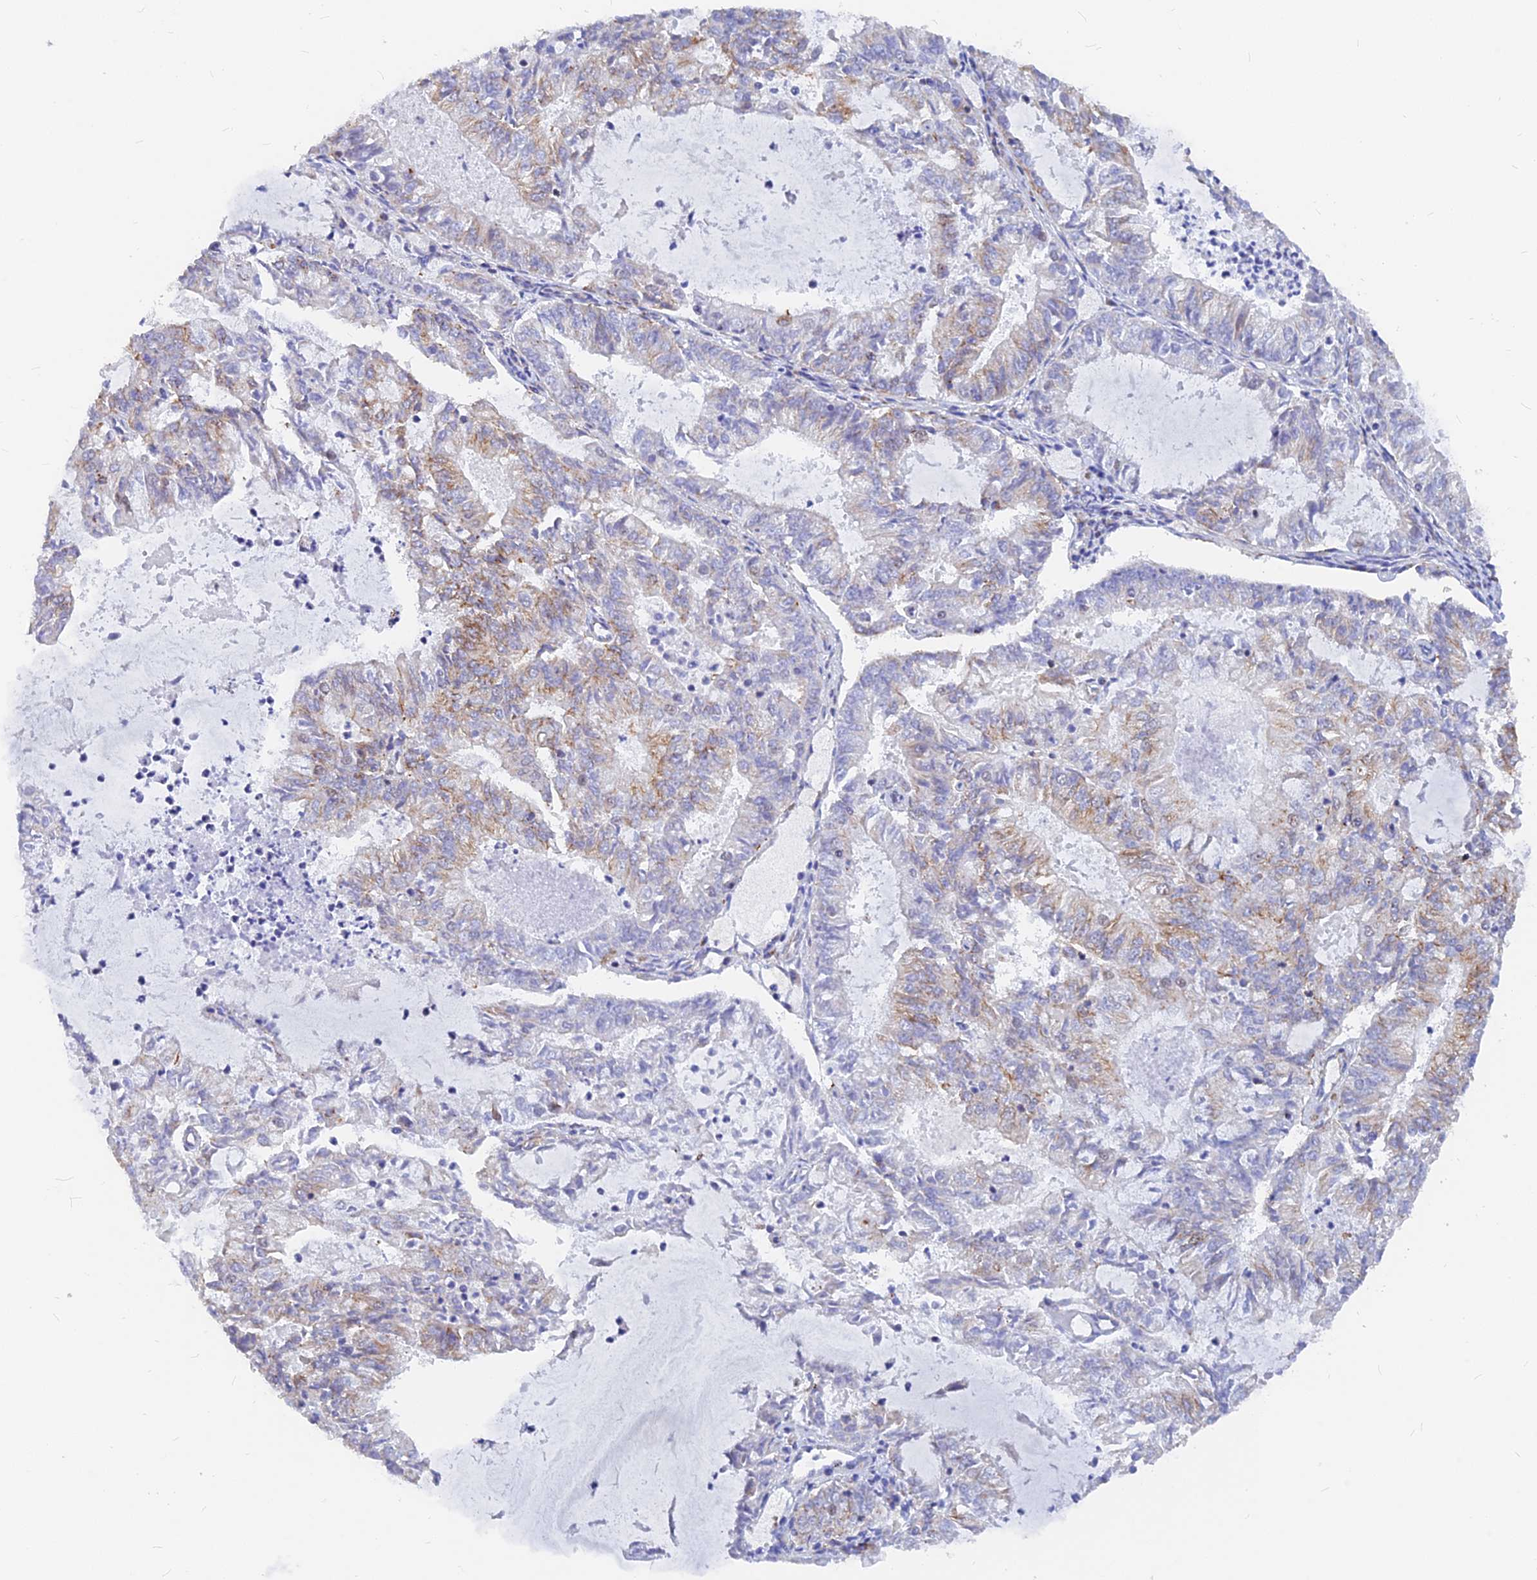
{"staining": {"intensity": "weak", "quantity": "<25%", "location": "cytoplasmic/membranous"}, "tissue": "endometrial cancer", "cell_type": "Tumor cells", "image_type": "cancer", "snomed": [{"axis": "morphology", "description": "Adenocarcinoma, NOS"}, {"axis": "topography", "description": "Endometrium"}], "caption": "Histopathology image shows no significant protein positivity in tumor cells of adenocarcinoma (endometrial).", "gene": "VSTM2L", "patient": {"sex": "female", "age": 57}}